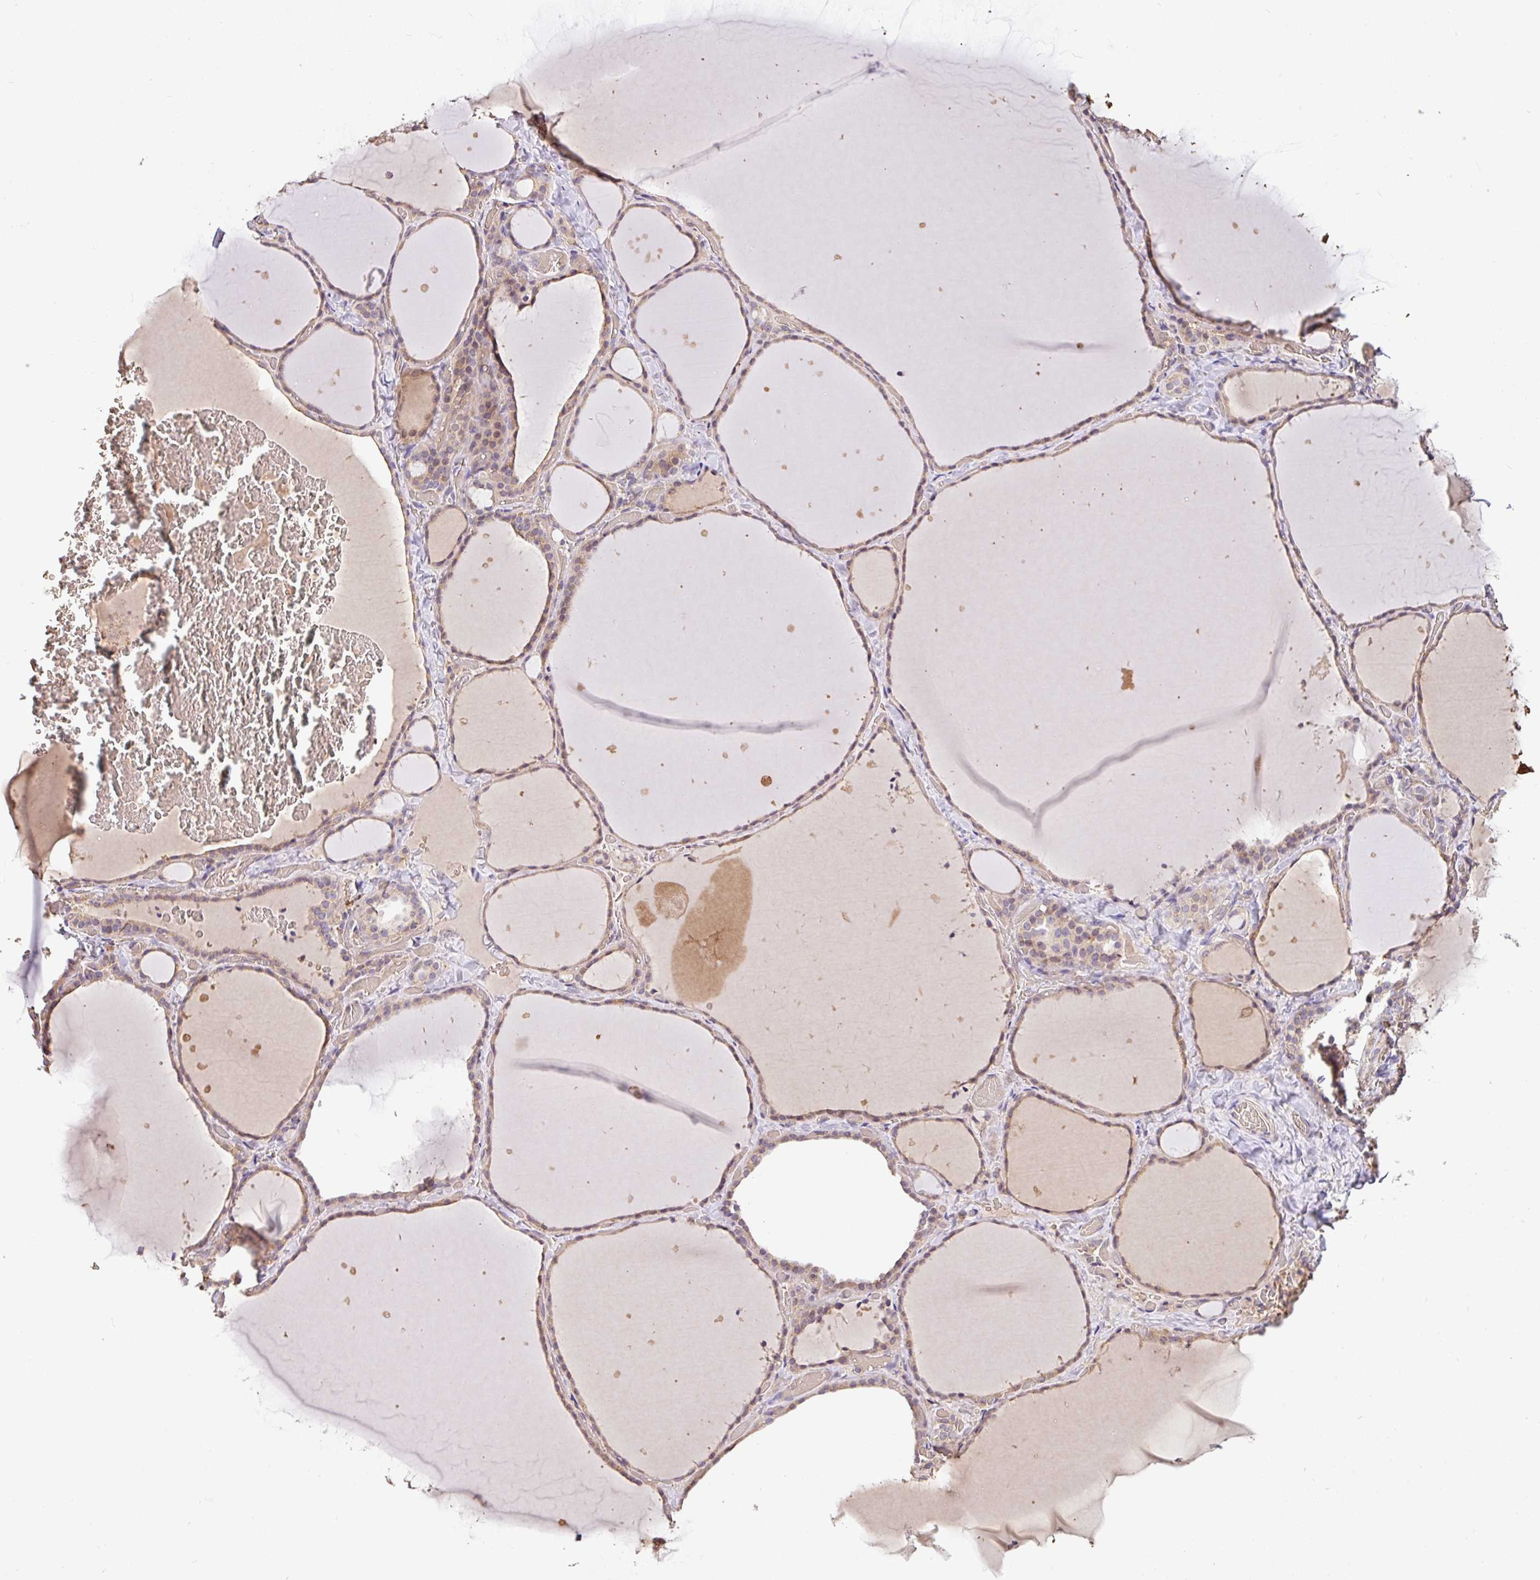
{"staining": {"intensity": "weak", "quantity": ">75%", "location": "cytoplasmic/membranous"}, "tissue": "thyroid gland", "cell_type": "Glandular cells", "image_type": "normal", "snomed": [{"axis": "morphology", "description": "Normal tissue, NOS"}, {"axis": "topography", "description": "Thyroid gland"}], "caption": "The histopathology image demonstrates immunohistochemical staining of benign thyroid gland. There is weak cytoplasmic/membranous staining is seen in about >75% of glandular cells.", "gene": "C1QTNF9B", "patient": {"sex": "female", "age": 36}}